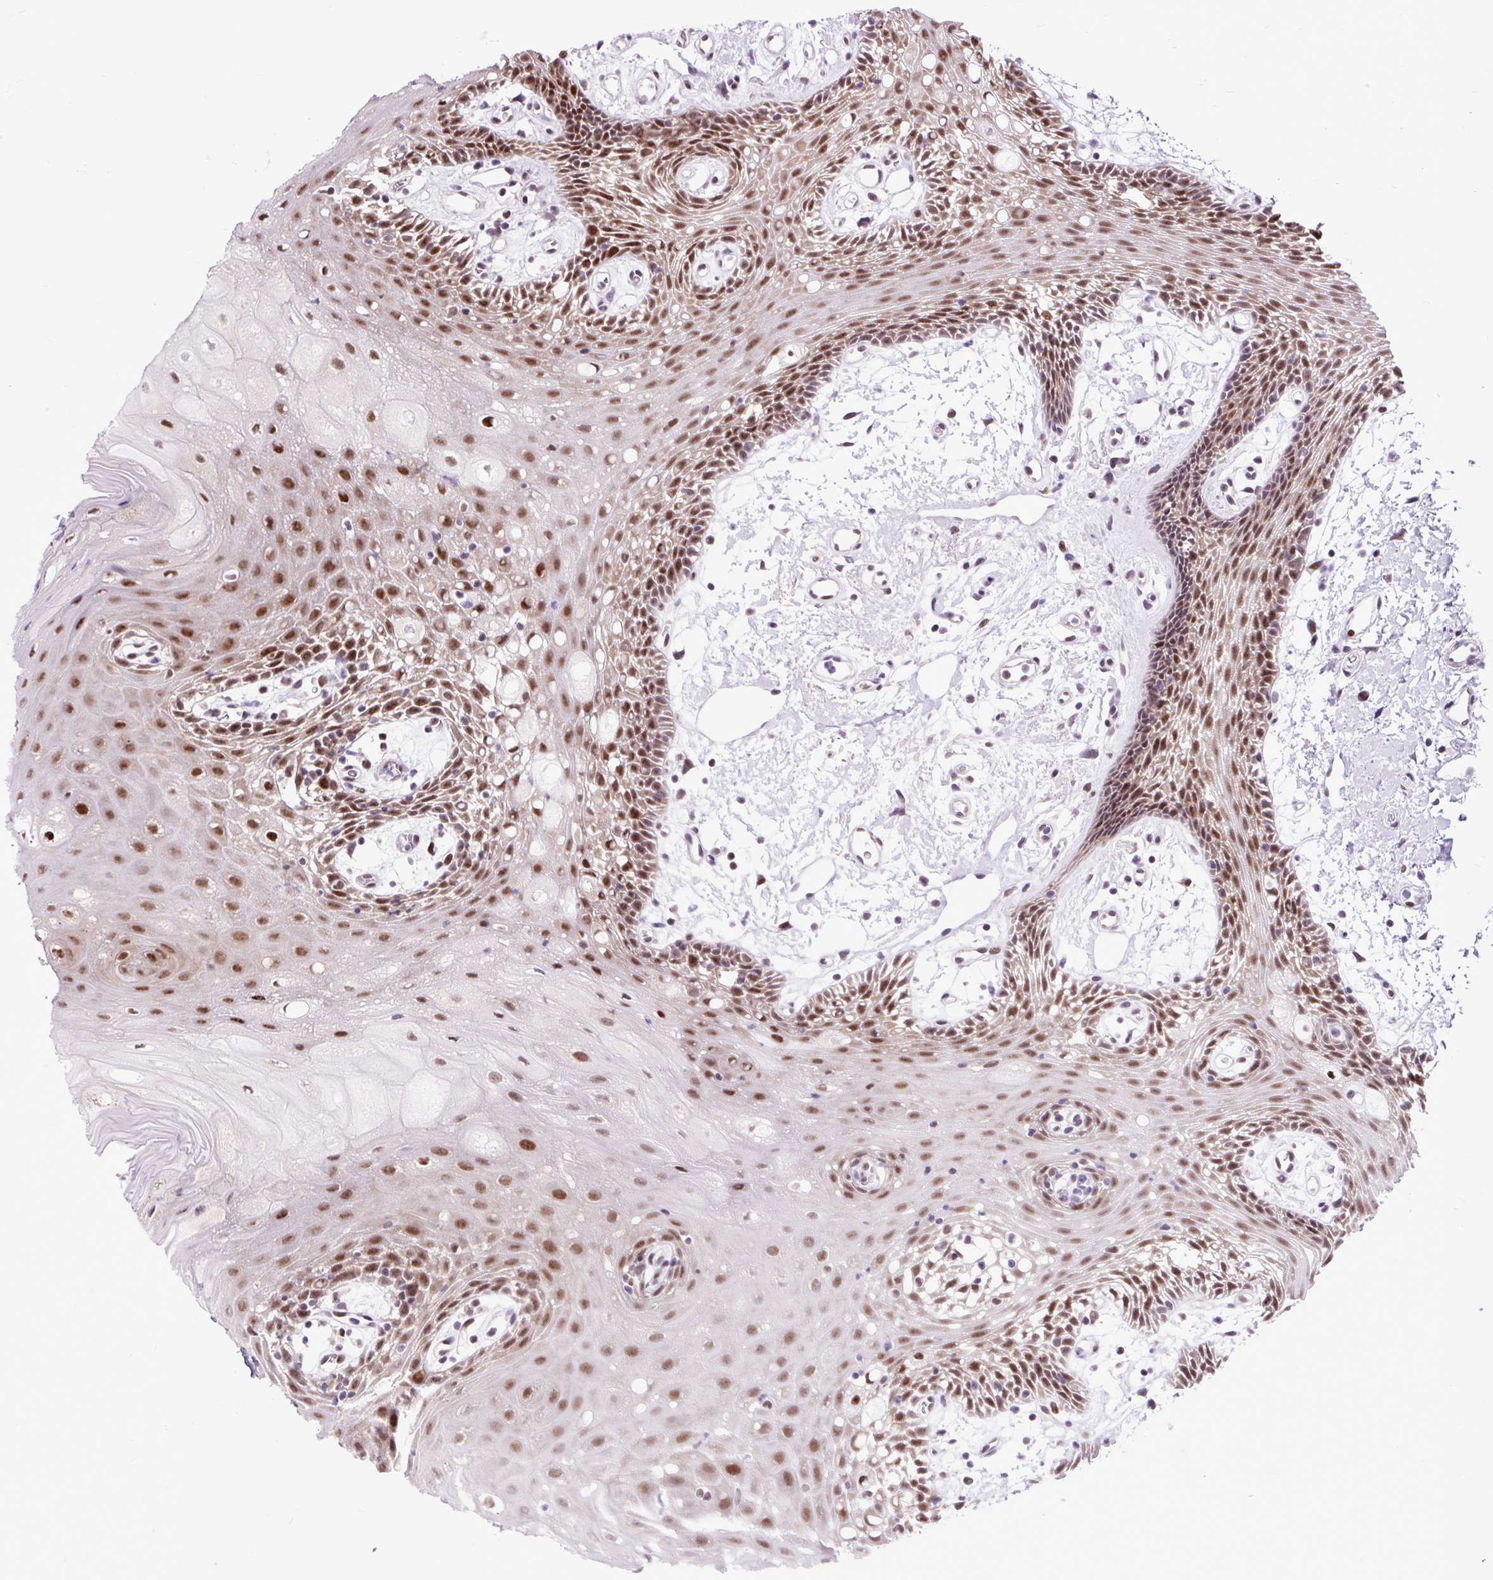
{"staining": {"intensity": "moderate", "quantity": ">75%", "location": "nuclear"}, "tissue": "oral mucosa", "cell_type": "Squamous epithelial cells", "image_type": "normal", "snomed": [{"axis": "morphology", "description": "Normal tissue, NOS"}, {"axis": "topography", "description": "Oral tissue"}], "caption": "High-magnification brightfield microscopy of normal oral mucosa stained with DAB (3,3'-diaminobenzidine) (brown) and counterstained with hematoxylin (blue). squamous epithelial cells exhibit moderate nuclear staining is seen in about>75% of cells. (IHC, brightfield microscopy, high magnification).", "gene": "CLK2", "patient": {"sex": "female", "age": 59}}